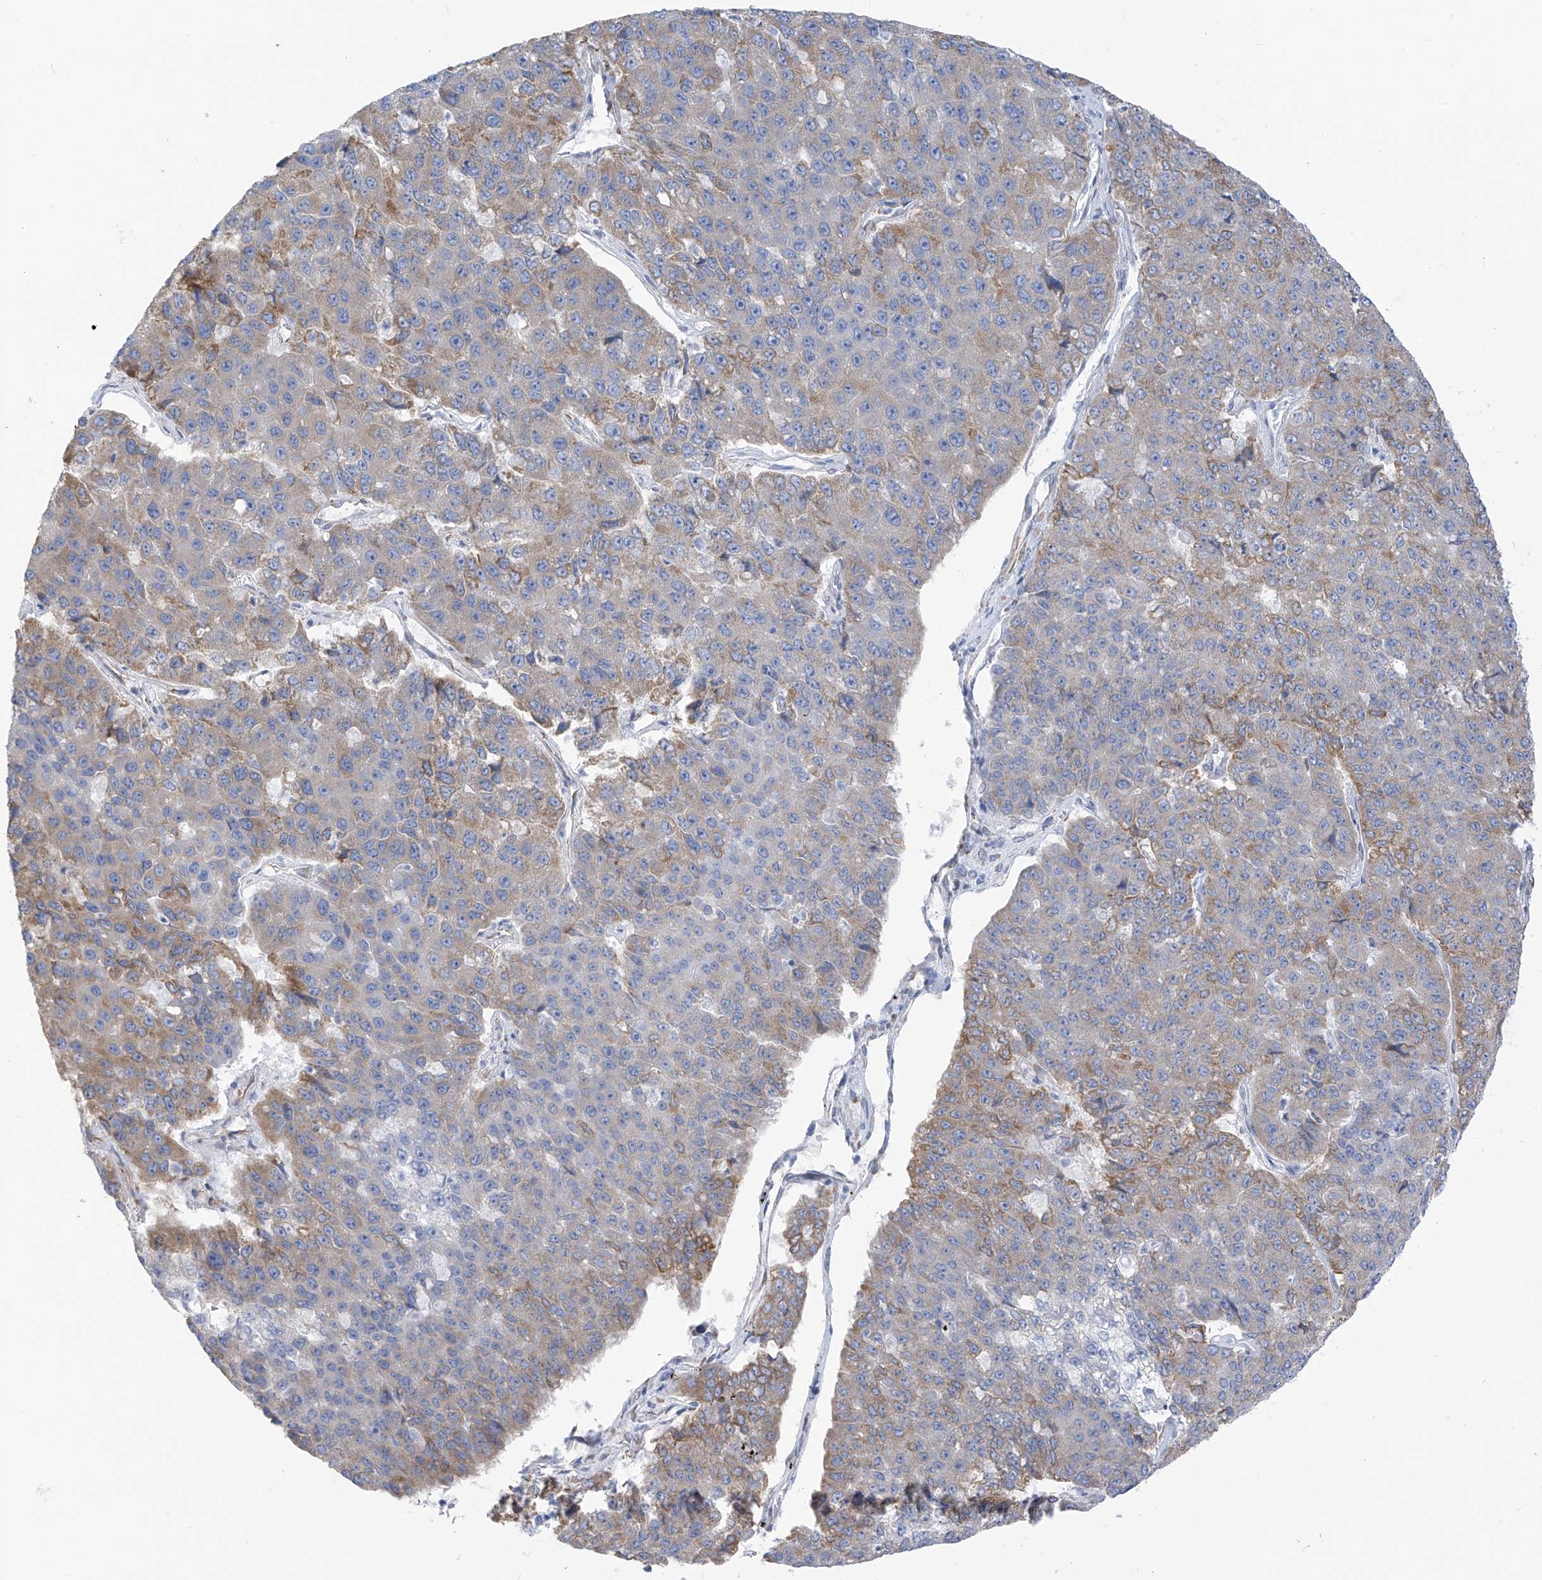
{"staining": {"intensity": "moderate", "quantity": "<25%", "location": "cytoplasmic/membranous"}, "tissue": "pancreatic cancer", "cell_type": "Tumor cells", "image_type": "cancer", "snomed": [{"axis": "morphology", "description": "Adenocarcinoma, NOS"}, {"axis": "topography", "description": "Pancreas"}], "caption": "Immunohistochemistry (IHC) (DAB (3,3'-diaminobenzidine)) staining of pancreatic adenocarcinoma reveals moderate cytoplasmic/membranous protein positivity in about <25% of tumor cells.", "gene": "RCN2", "patient": {"sex": "male", "age": 50}}